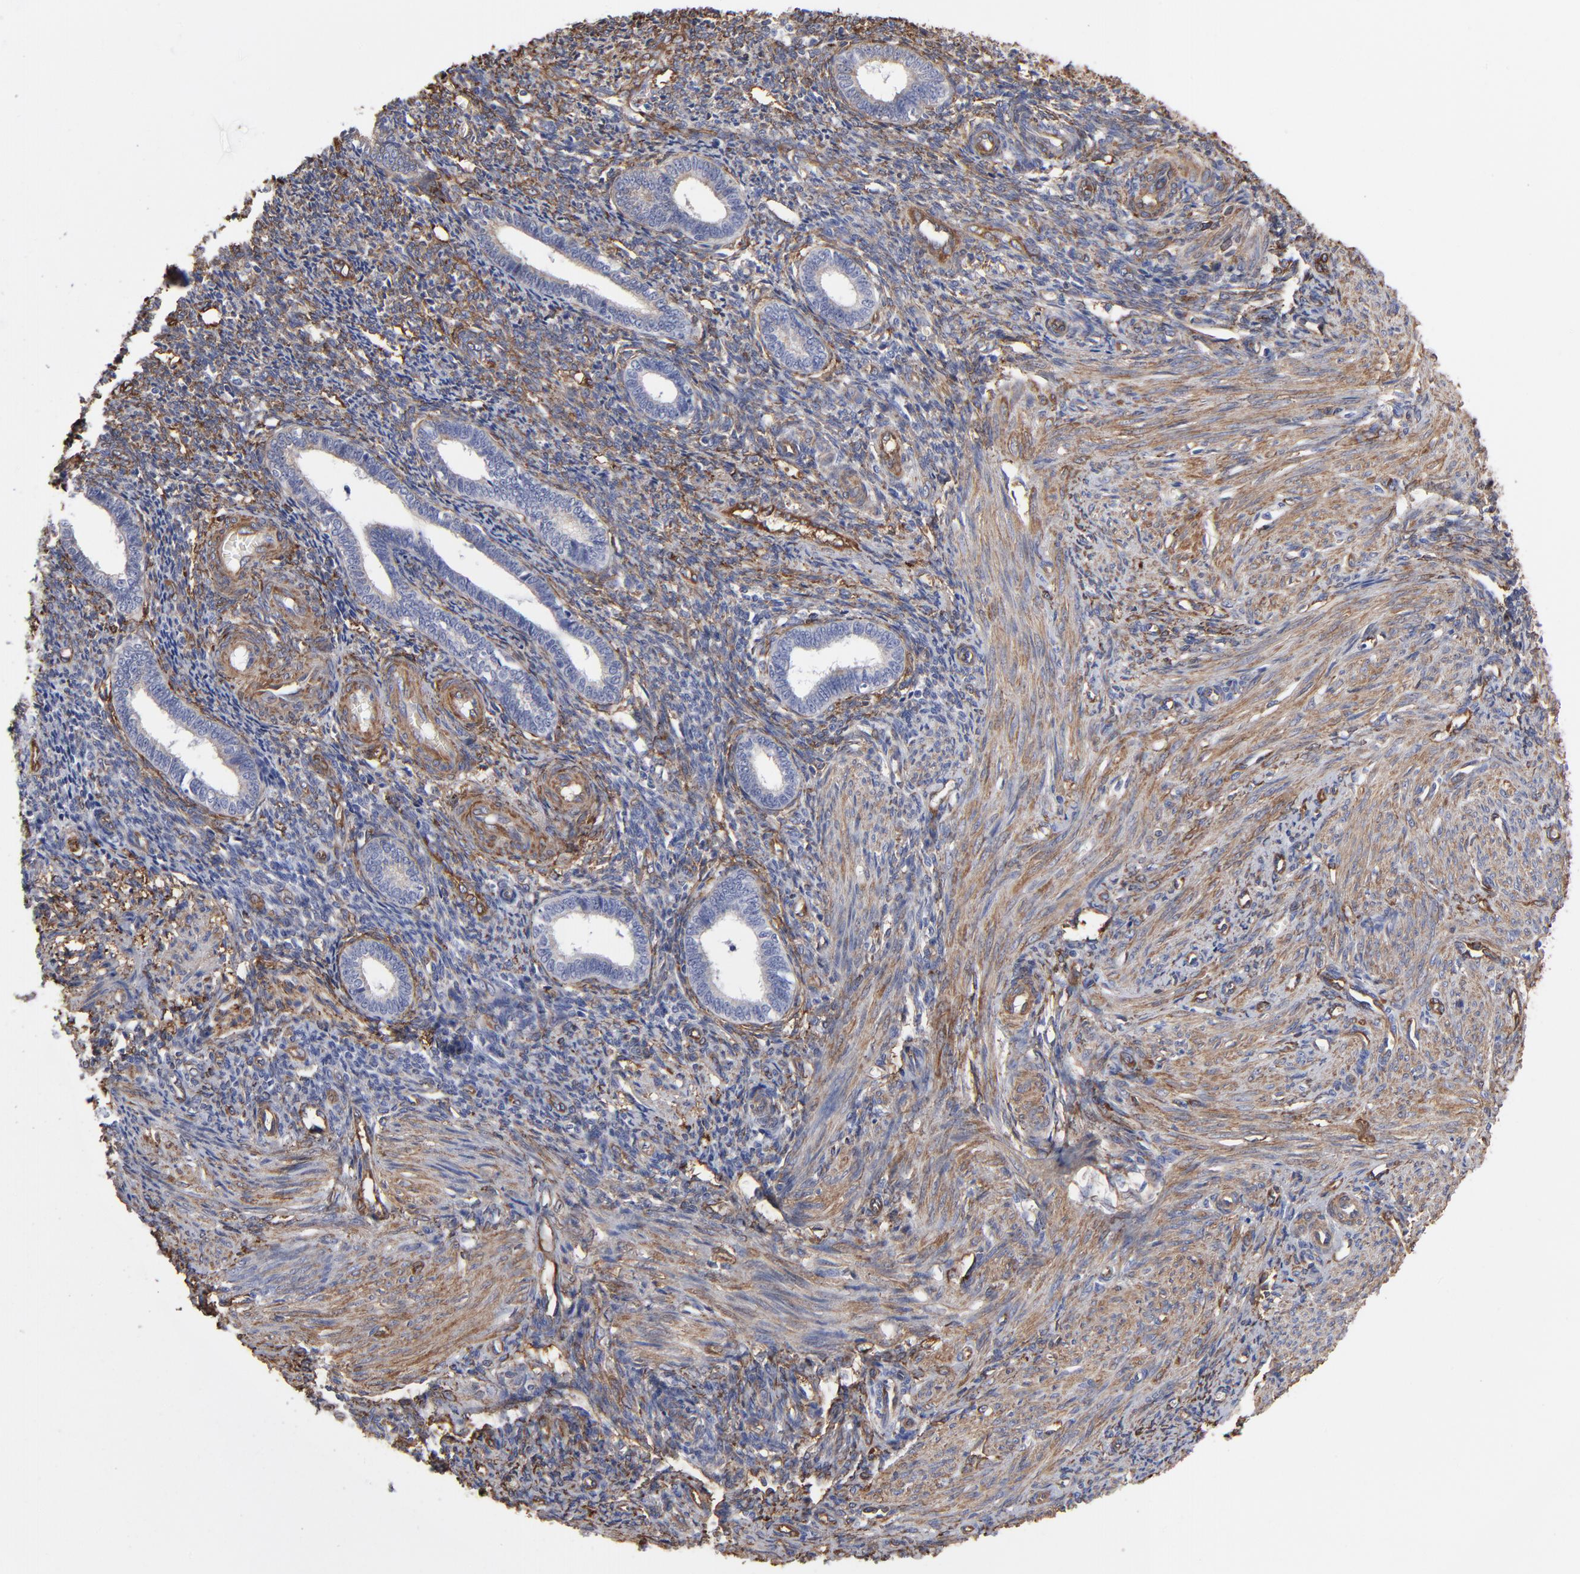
{"staining": {"intensity": "moderate", "quantity": "25%-75%", "location": "cytoplasmic/membranous"}, "tissue": "endometrium", "cell_type": "Cells in endometrial stroma", "image_type": "normal", "snomed": [{"axis": "morphology", "description": "Normal tissue, NOS"}, {"axis": "topography", "description": "Endometrium"}], "caption": "Cells in endometrial stroma show moderate cytoplasmic/membranous staining in about 25%-75% of cells in unremarkable endometrium. The staining was performed using DAB to visualize the protein expression in brown, while the nuclei were stained in blue with hematoxylin (Magnification: 20x).", "gene": "CILP", "patient": {"sex": "female", "age": 27}}